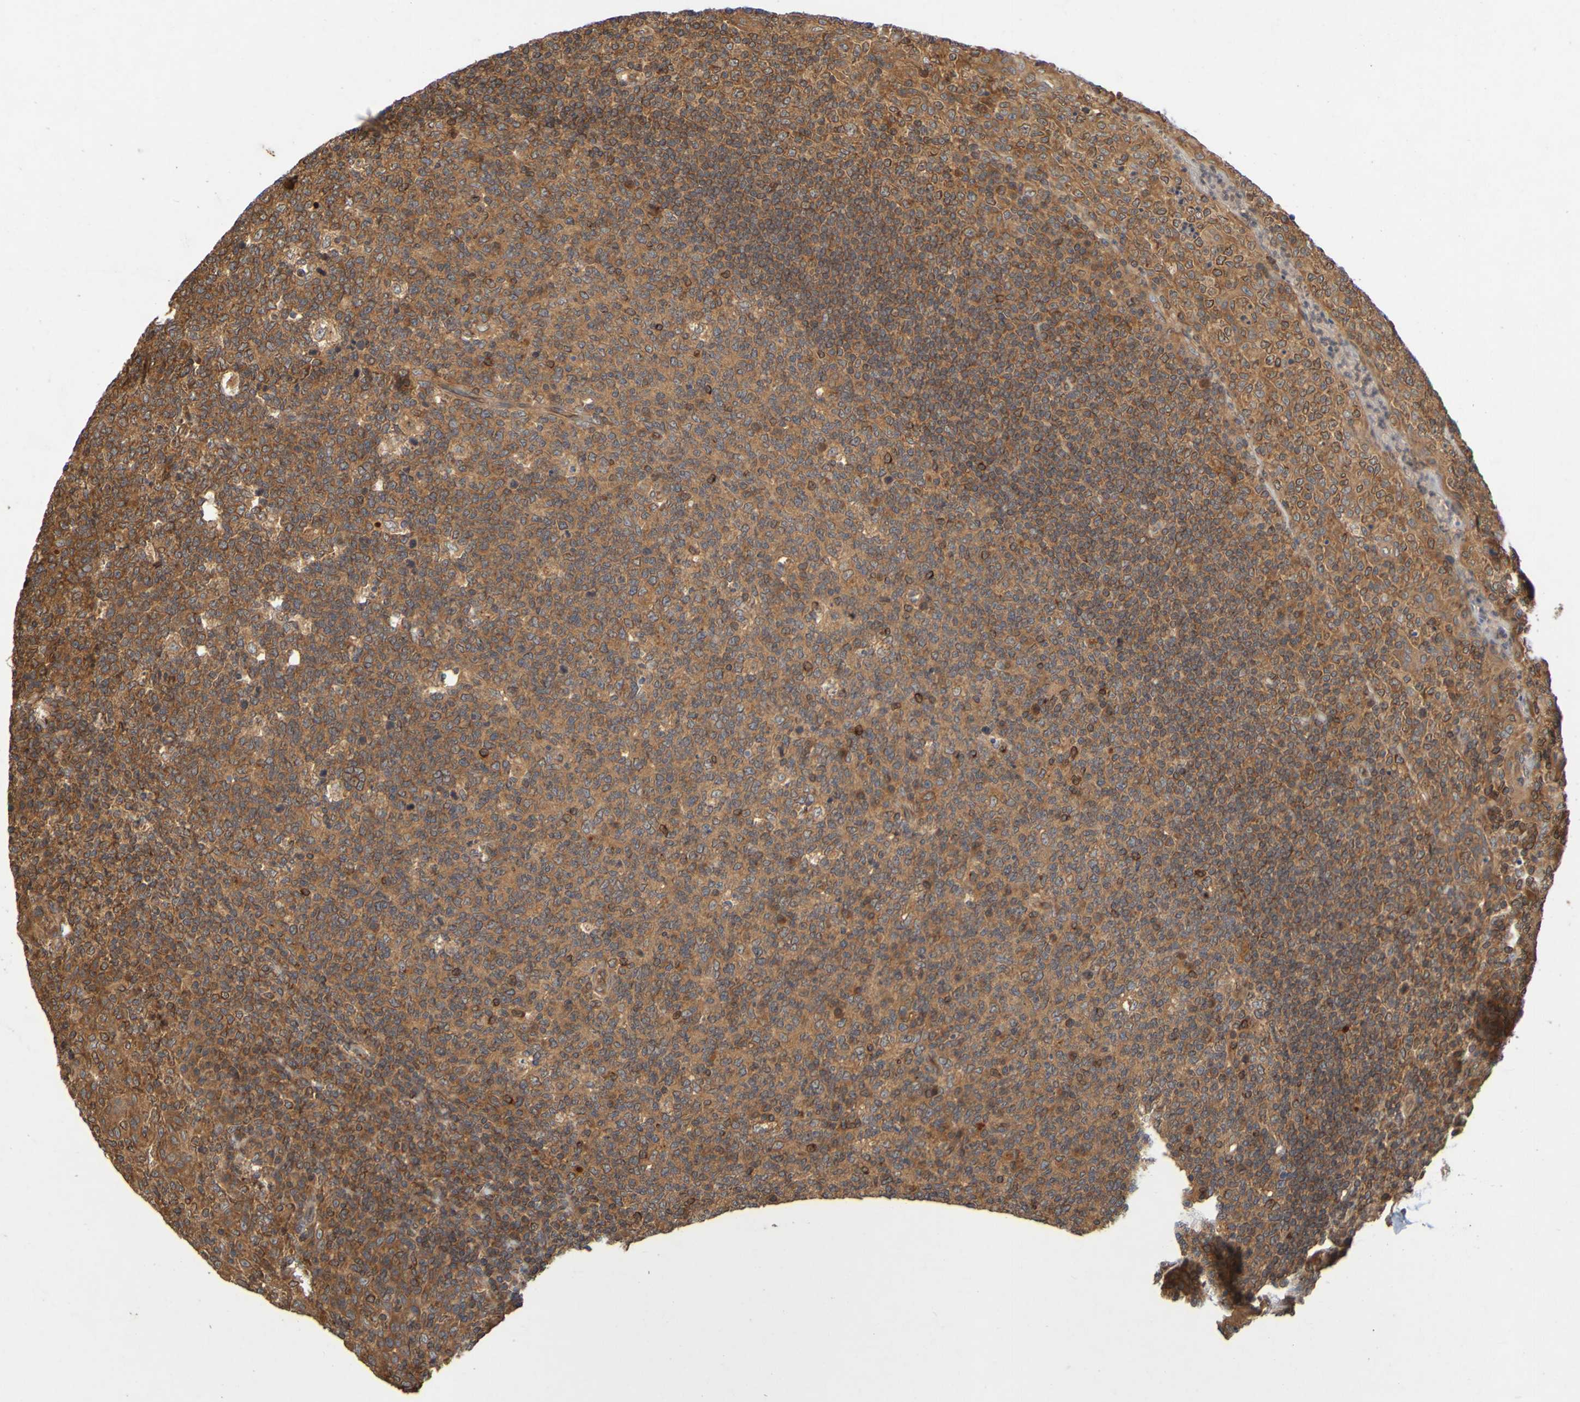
{"staining": {"intensity": "strong", "quantity": "25%-75%", "location": "cytoplasmic/membranous"}, "tissue": "tonsil", "cell_type": "Germinal center cells", "image_type": "normal", "snomed": [{"axis": "morphology", "description": "Normal tissue, NOS"}, {"axis": "topography", "description": "Tonsil"}], "caption": "Immunohistochemistry (DAB) staining of unremarkable human tonsil demonstrates strong cytoplasmic/membranous protein staining in about 25%-75% of germinal center cells. The staining was performed using DAB (3,3'-diaminobenzidine) to visualize the protein expression in brown, while the nuclei were stained in blue with hematoxylin (Magnification: 20x).", "gene": "OCRL", "patient": {"sex": "male", "age": 17}}